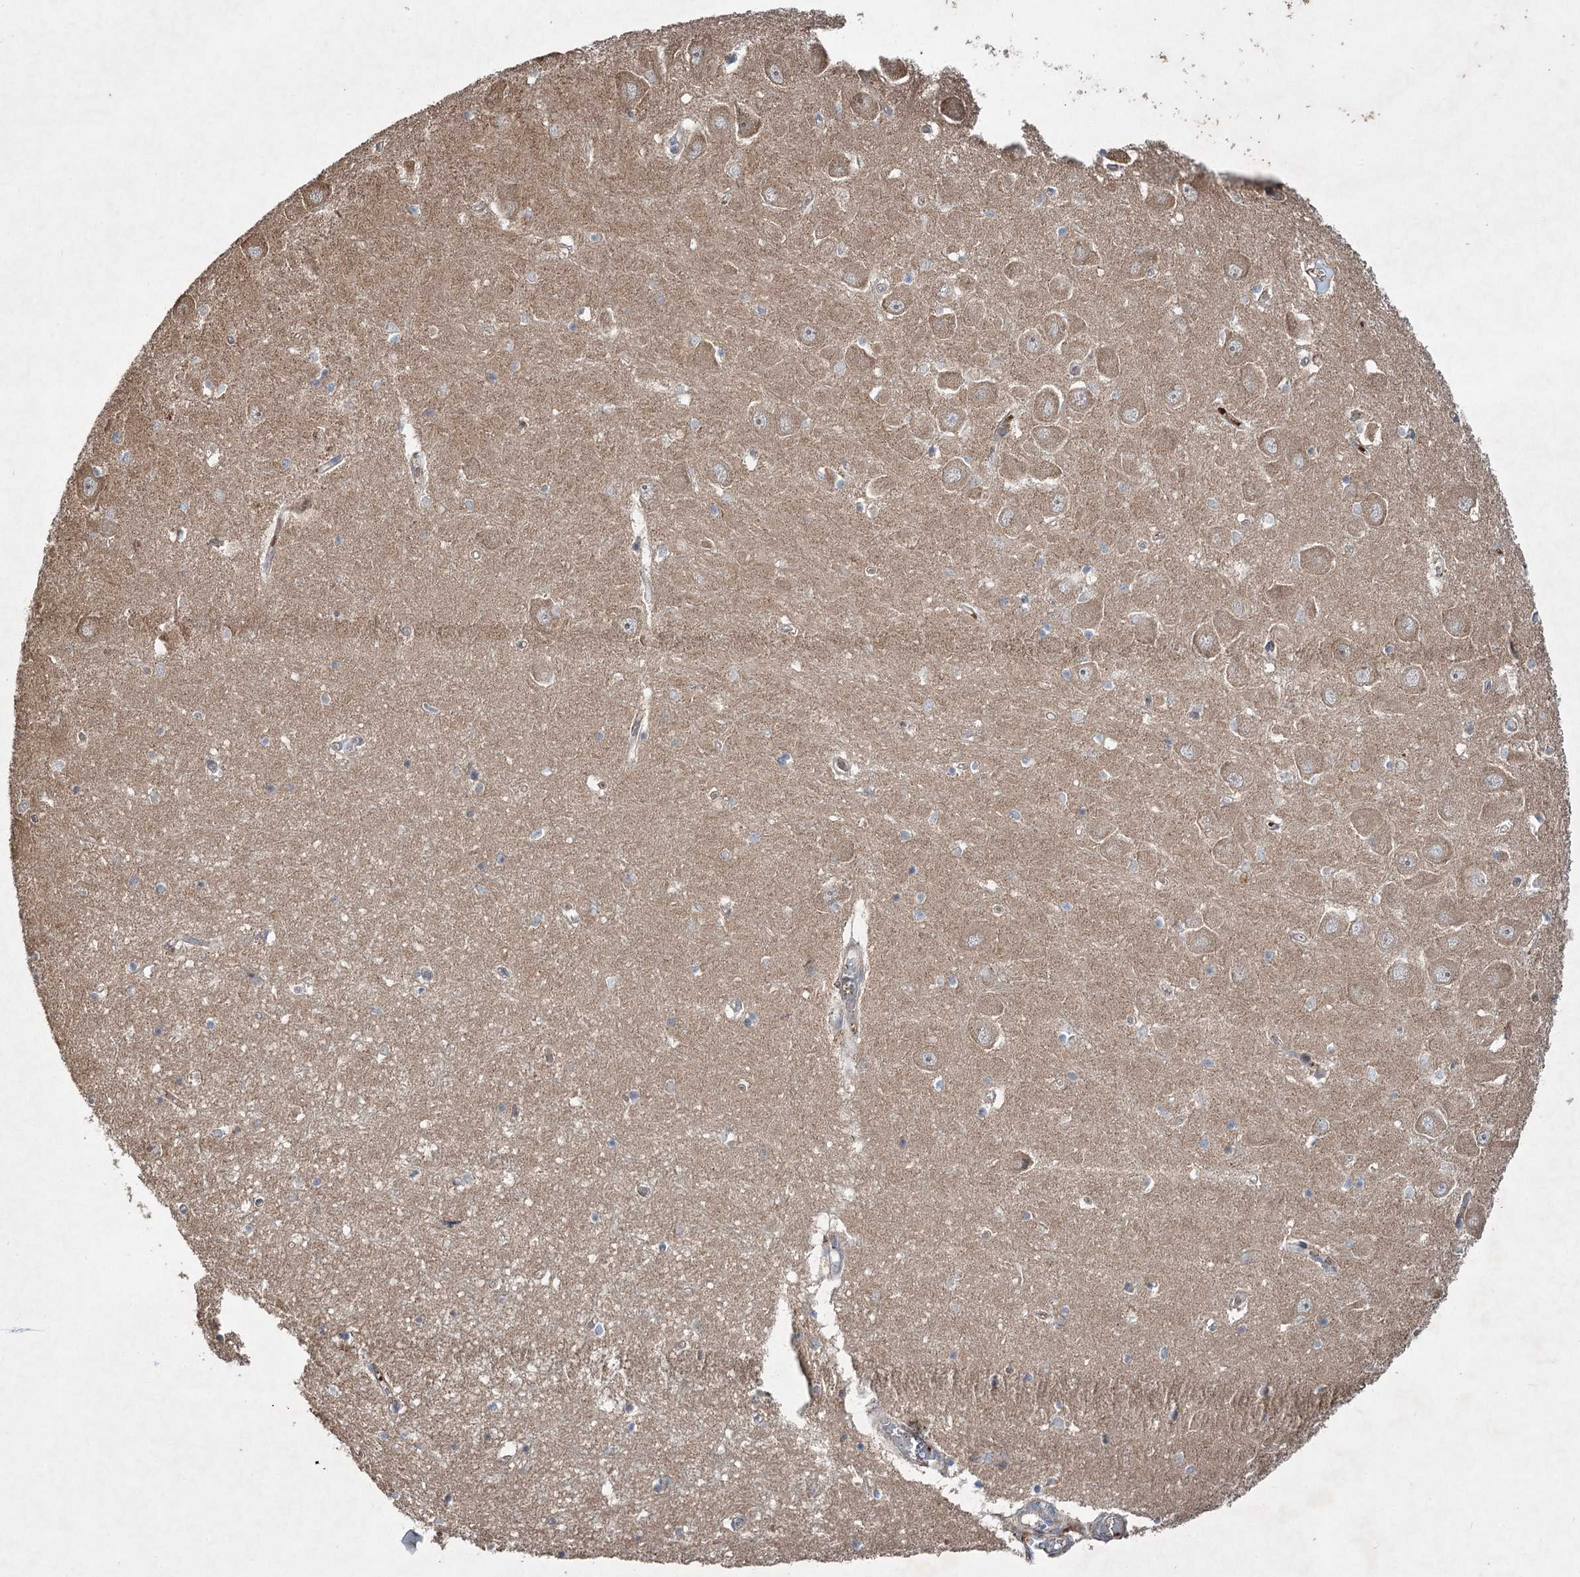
{"staining": {"intensity": "negative", "quantity": "none", "location": "none"}, "tissue": "hippocampus", "cell_type": "Glial cells", "image_type": "normal", "snomed": [{"axis": "morphology", "description": "Normal tissue, NOS"}, {"axis": "topography", "description": "Hippocampus"}], "caption": "This is an immunohistochemistry (IHC) image of benign hippocampus. There is no expression in glial cells.", "gene": "SERINC5", "patient": {"sex": "male", "age": 70}}